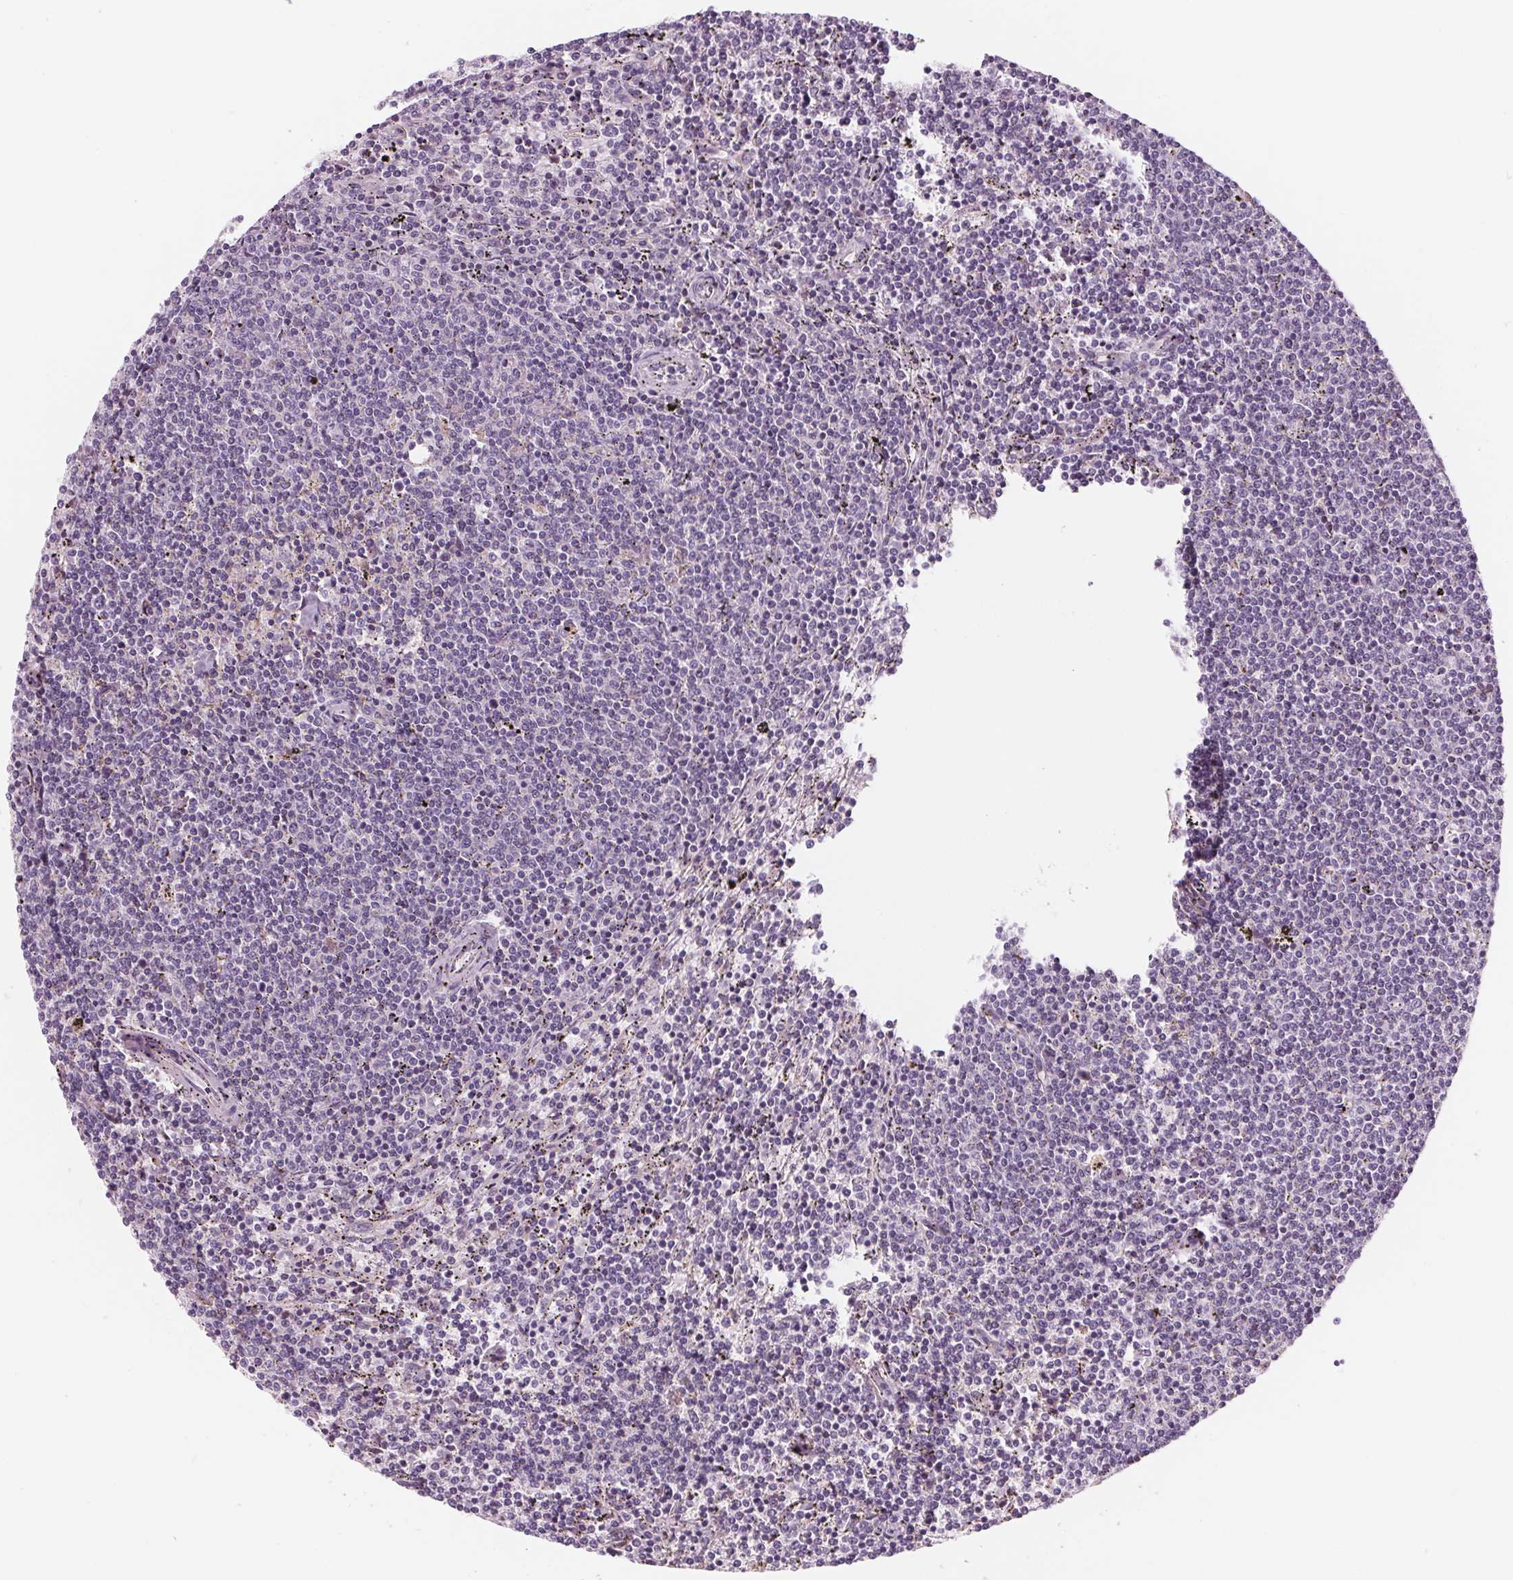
{"staining": {"intensity": "negative", "quantity": "none", "location": "none"}, "tissue": "lymphoma", "cell_type": "Tumor cells", "image_type": "cancer", "snomed": [{"axis": "morphology", "description": "Malignant lymphoma, non-Hodgkin's type, Low grade"}, {"axis": "topography", "description": "Spleen"}], "caption": "High power microscopy photomicrograph of an IHC histopathology image of lymphoma, revealing no significant expression in tumor cells.", "gene": "SAMD5", "patient": {"sex": "female", "age": 50}}